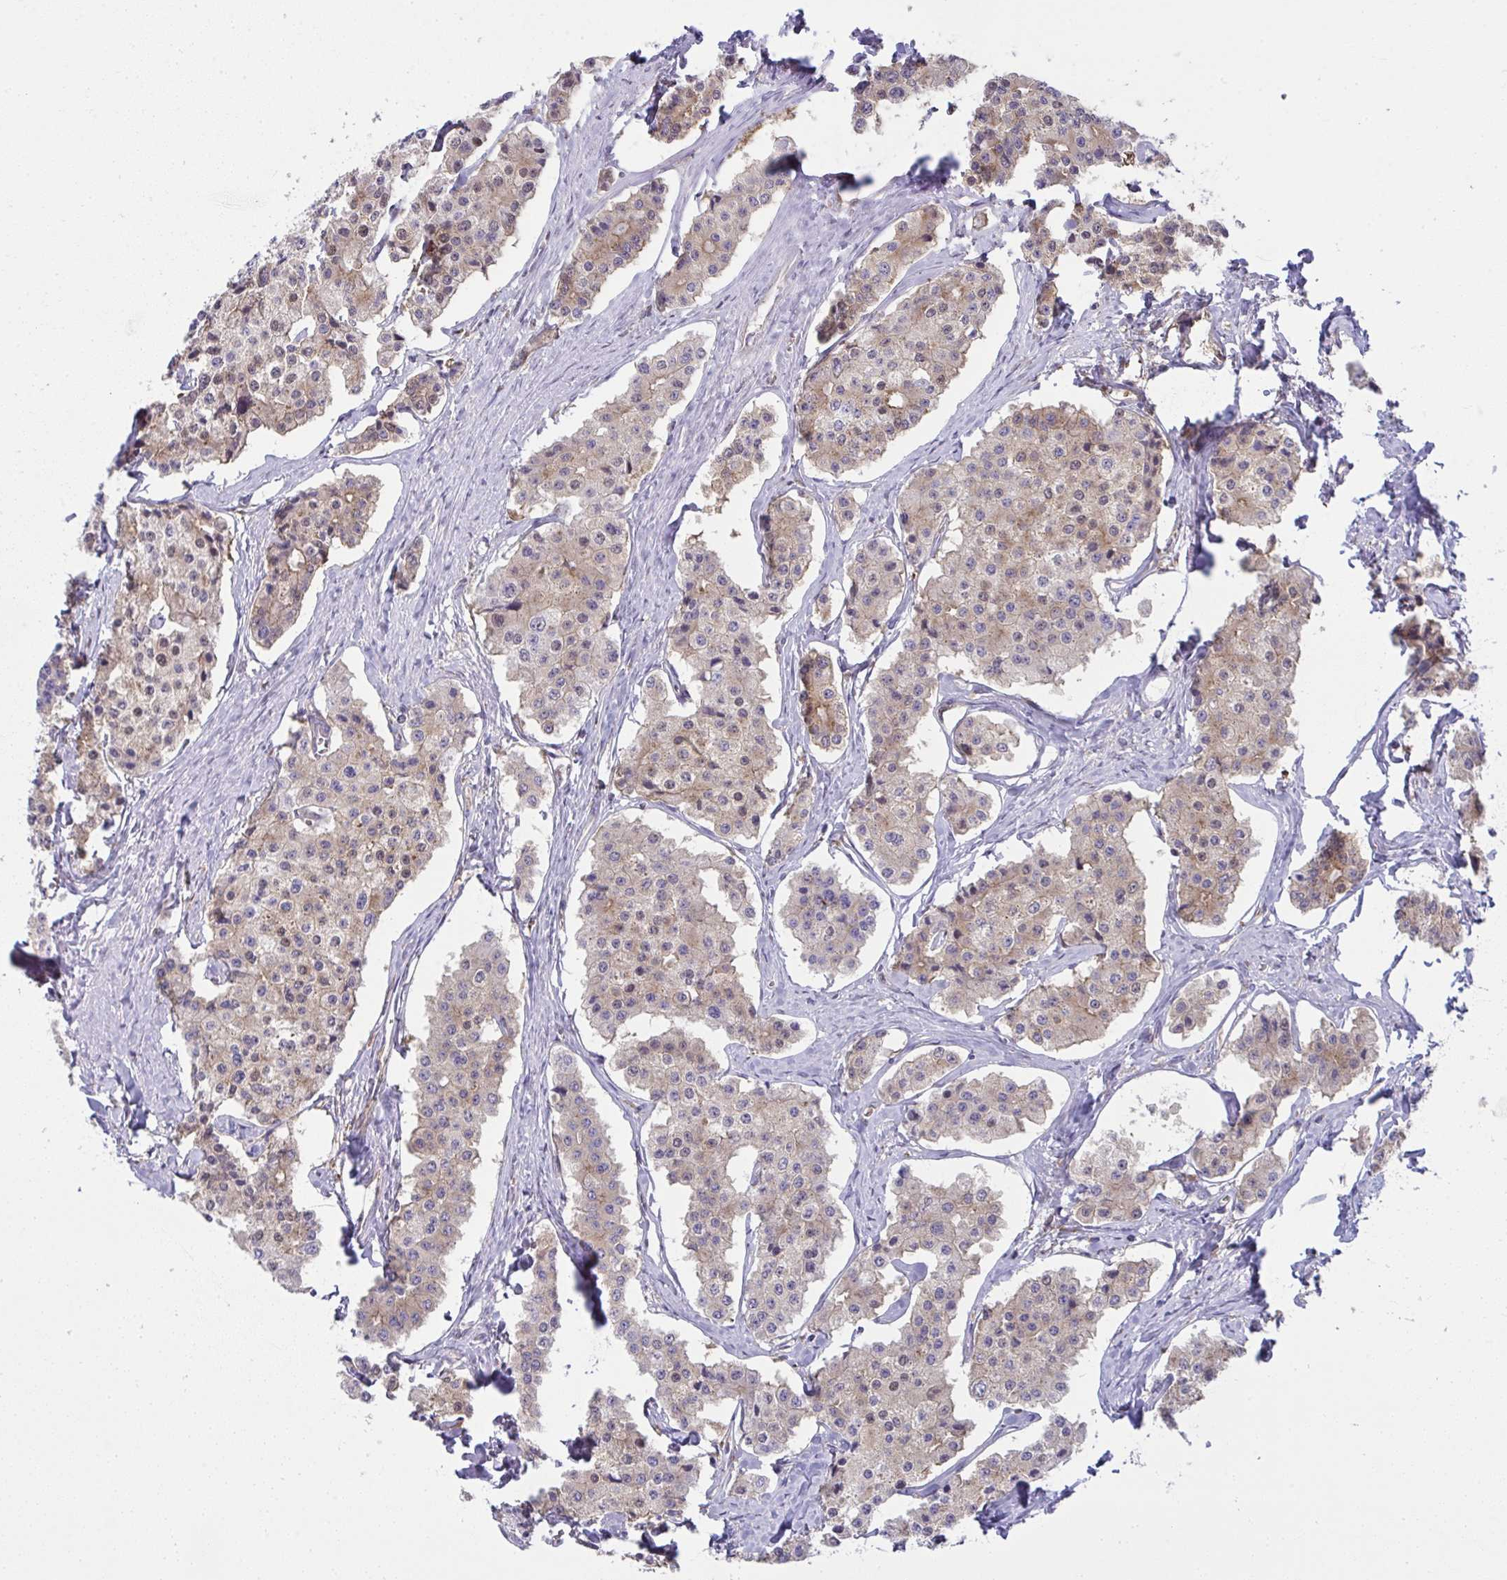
{"staining": {"intensity": "weak", "quantity": "25%-75%", "location": "cytoplasmic/membranous,nuclear"}, "tissue": "carcinoid", "cell_type": "Tumor cells", "image_type": "cancer", "snomed": [{"axis": "morphology", "description": "Carcinoid, malignant, NOS"}, {"axis": "topography", "description": "Small intestine"}], "caption": "A brown stain highlights weak cytoplasmic/membranous and nuclear expression of a protein in human carcinoid tumor cells. (DAB (3,3'-diaminobenzidine) IHC with brightfield microscopy, high magnification).", "gene": "ALDH16A1", "patient": {"sex": "female", "age": 65}}